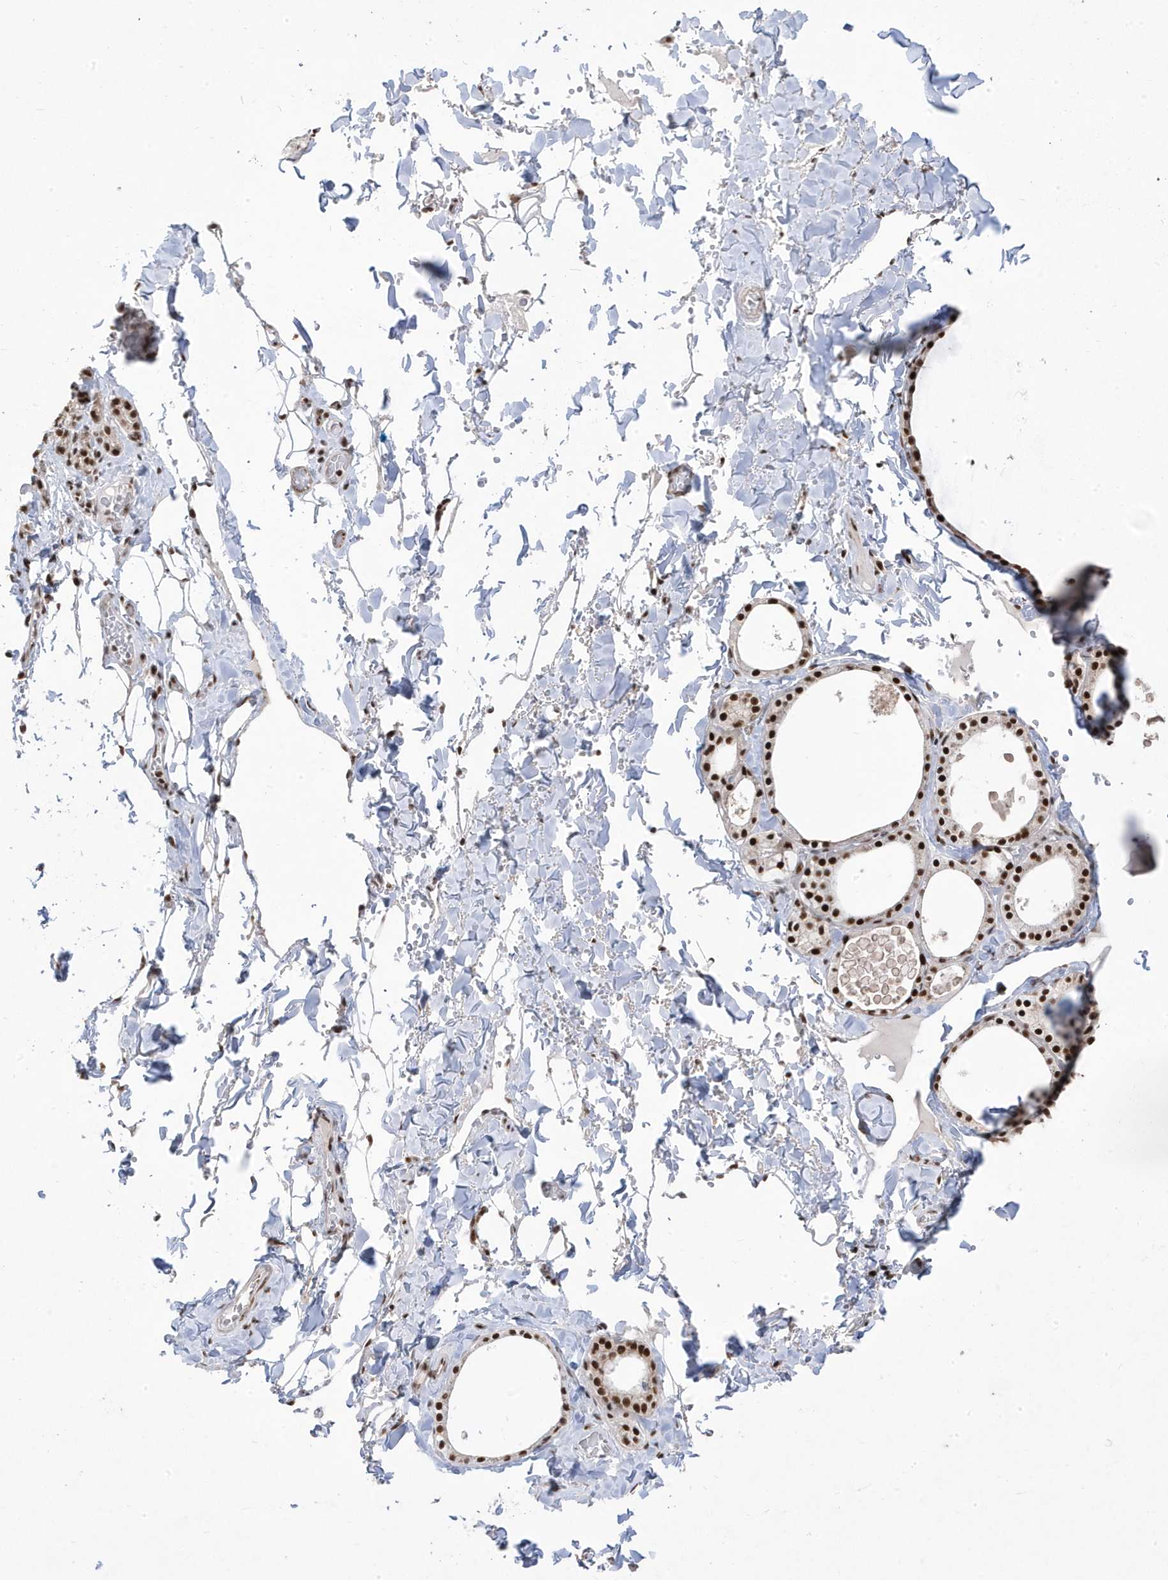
{"staining": {"intensity": "strong", "quantity": ">75%", "location": "nuclear"}, "tissue": "thyroid gland", "cell_type": "Glandular cells", "image_type": "normal", "snomed": [{"axis": "morphology", "description": "Normal tissue, NOS"}, {"axis": "topography", "description": "Thyroid gland"}], "caption": "An immunohistochemistry micrograph of normal tissue is shown. Protein staining in brown highlights strong nuclear positivity in thyroid gland within glandular cells.", "gene": "MTREX", "patient": {"sex": "male", "age": 56}}